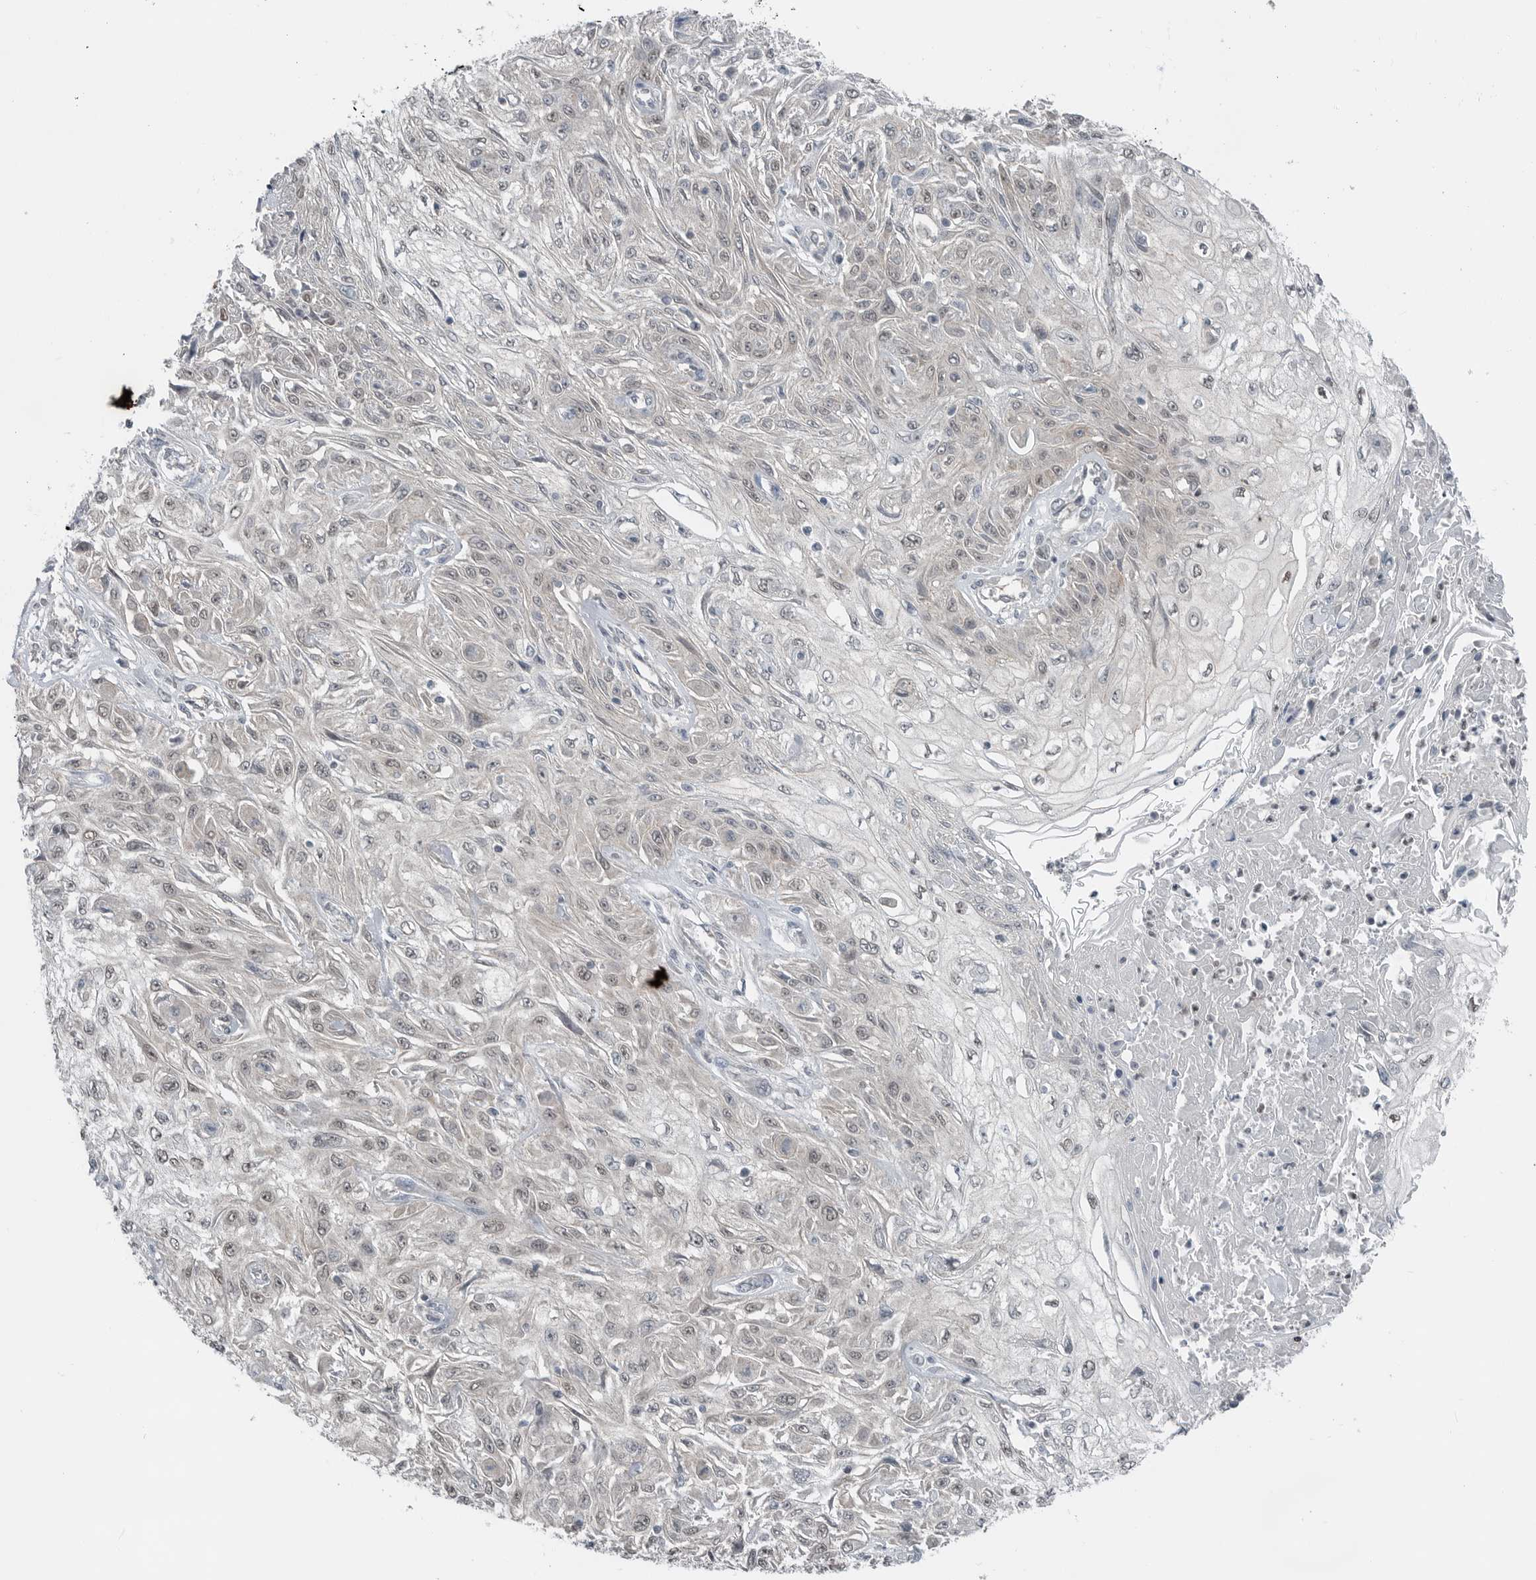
{"staining": {"intensity": "weak", "quantity": "<25%", "location": "nuclear"}, "tissue": "skin cancer", "cell_type": "Tumor cells", "image_type": "cancer", "snomed": [{"axis": "morphology", "description": "Squamous cell carcinoma, NOS"}, {"axis": "morphology", "description": "Squamous cell carcinoma, metastatic, NOS"}, {"axis": "topography", "description": "Skin"}, {"axis": "topography", "description": "Lymph node"}], "caption": "Skin cancer was stained to show a protein in brown. There is no significant expression in tumor cells.", "gene": "MFAP3L", "patient": {"sex": "male", "age": 75}}